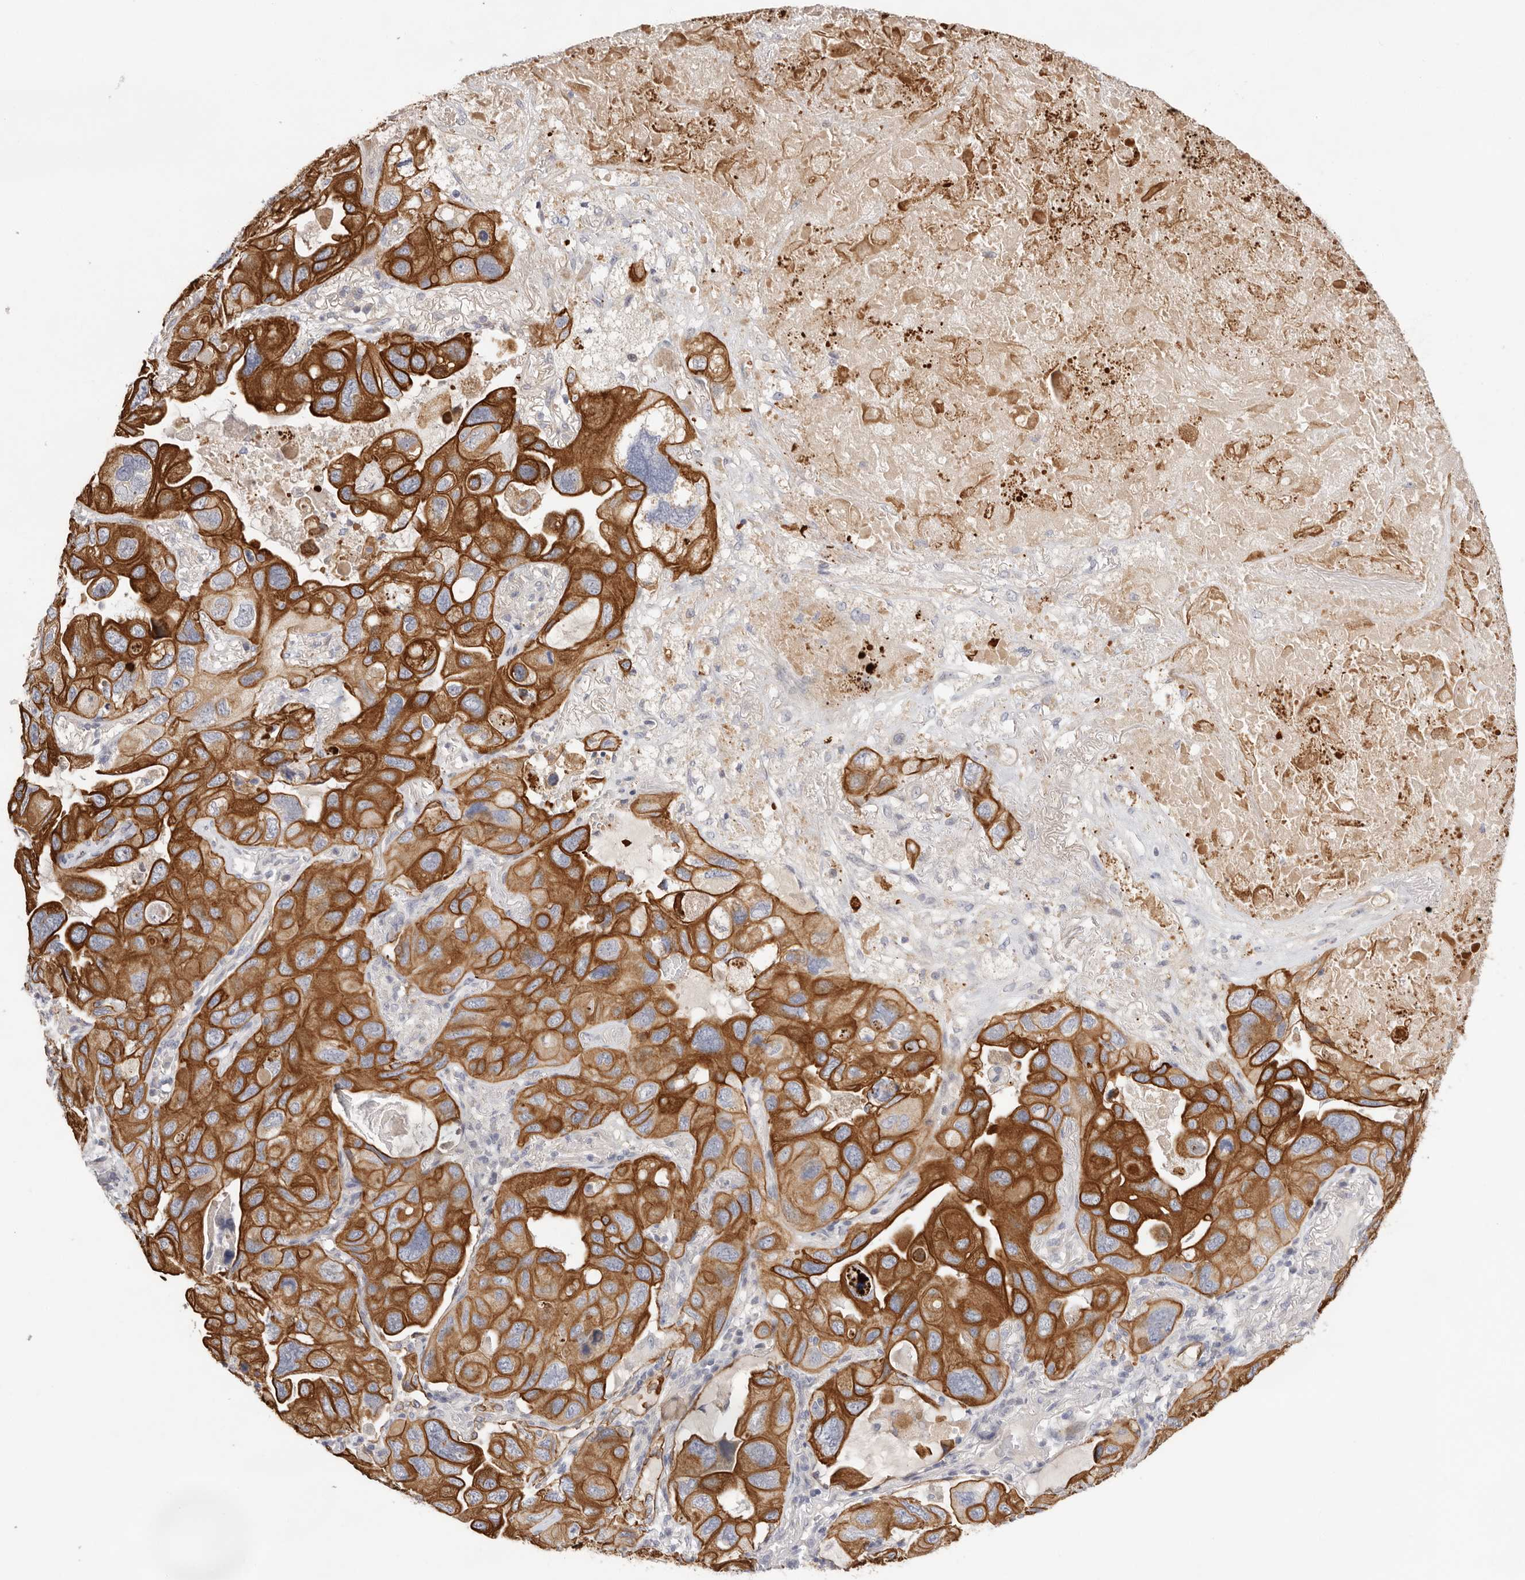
{"staining": {"intensity": "strong", "quantity": ">75%", "location": "cytoplasmic/membranous"}, "tissue": "lung cancer", "cell_type": "Tumor cells", "image_type": "cancer", "snomed": [{"axis": "morphology", "description": "Squamous cell carcinoma, NOS"}, {"axis": "topography", "description": "Lung"}], "caption": "Strong cytoplasmic/membranous protein expression is present in approximately >75% of tumor cells in lung squamous cell carcinoma. (IHC, brightfield microscopy, high magnification).", "gene": "USH1C", "patient": {"sex": "female", "age": 73}}